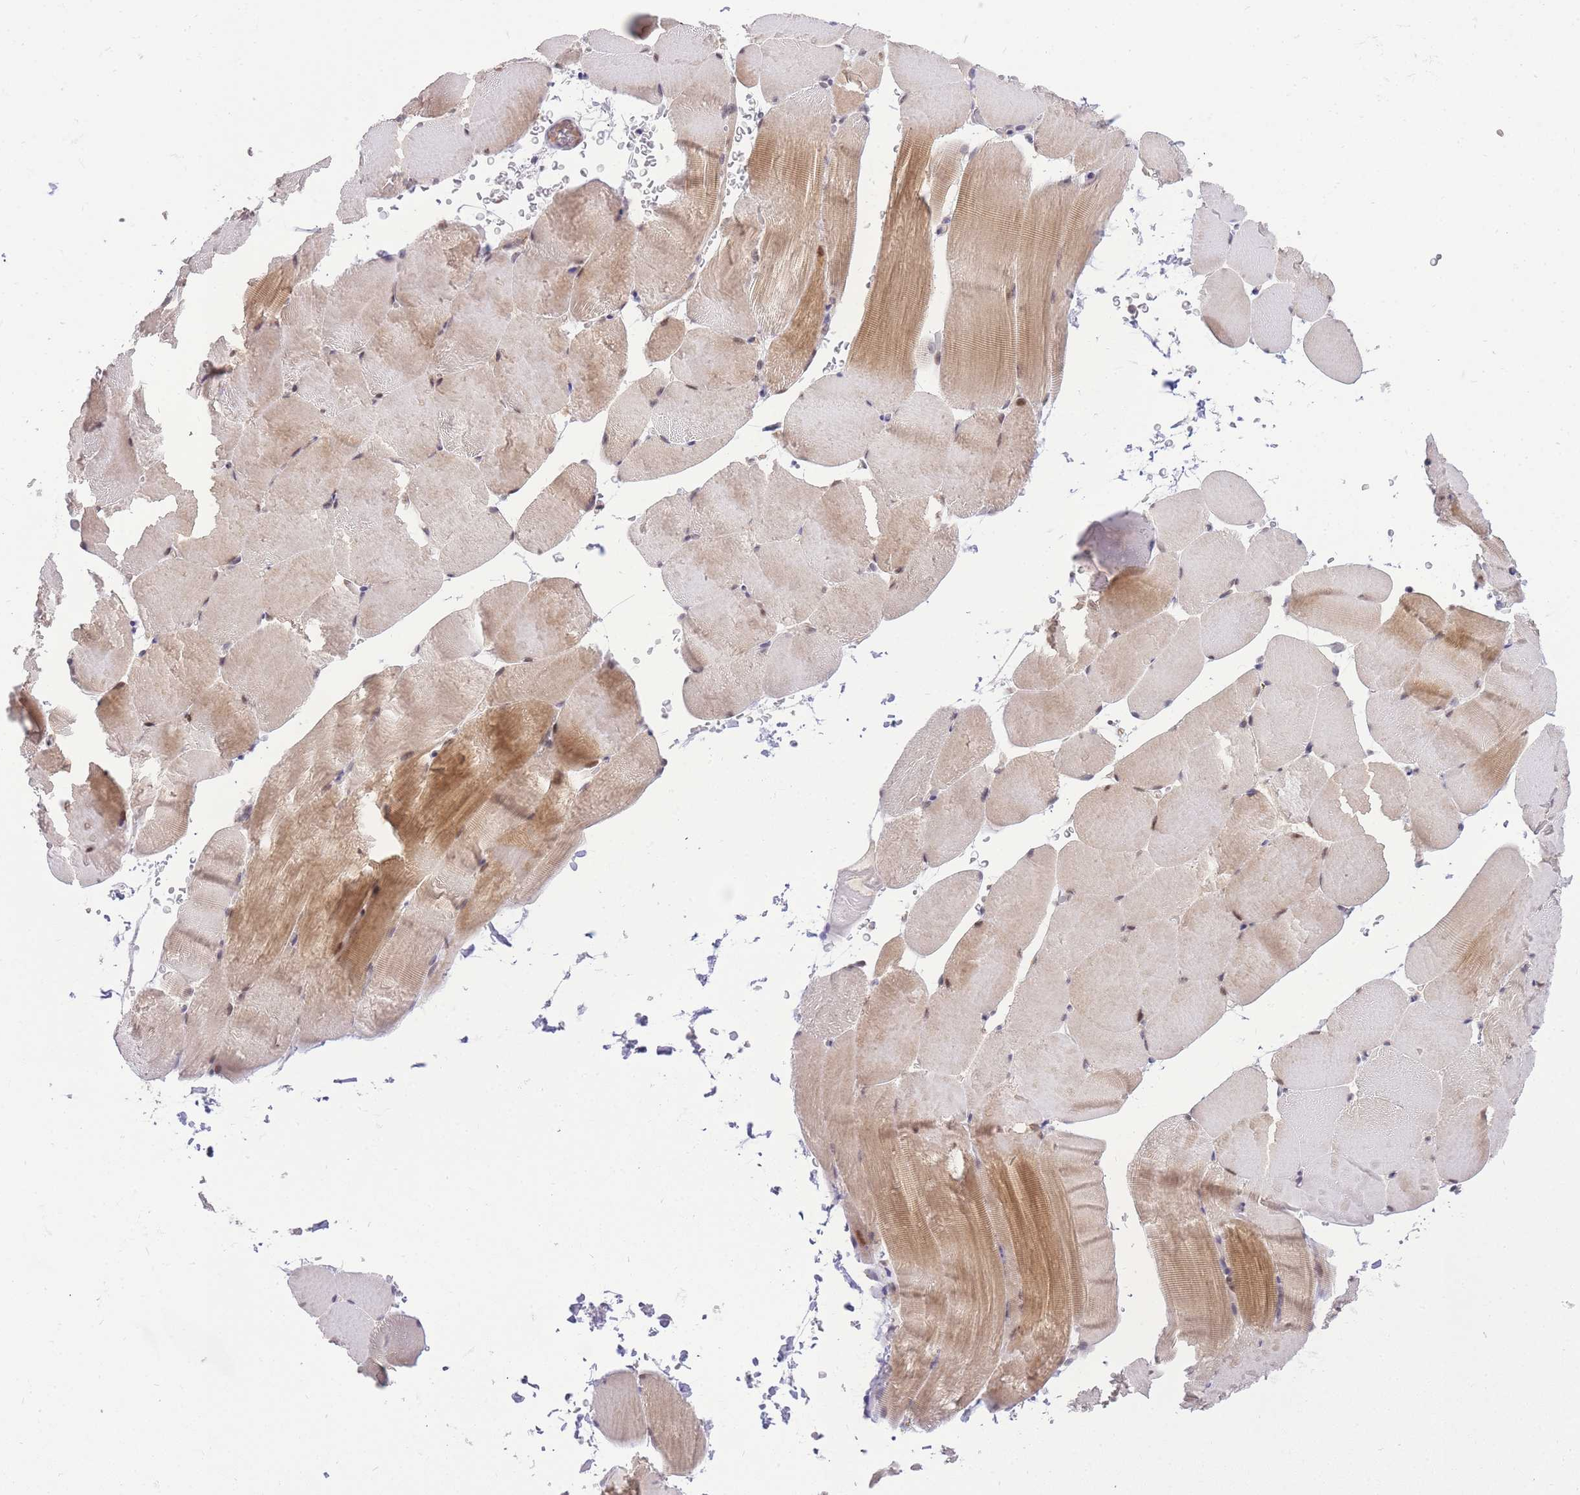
{"staining": {"intensity": "moderate", "quantity": "25%-75%", "location": "cytoplasmic/membranous"}, "tissue": "skeletal muscle", "cell_type": "Myocytes", "image_type": "normal", "snomed": [{"axis": "morphology", "description": "Normal tissue, NOS"}, {"axis": "topography", "description": "Skeletal muscle"}, {"axis": "topography", "description": "Parathyroid gland"}], "caption": "A histopathology image of human skeletal muscle stained for a protein exhibits moderate cytoplasmic/membranous brown staining in myocytes. The staining is performed using DAB (3,3'-diaminobenzidine) brown chromogen to label protein expression. The nuclei are counter-stained blue using hematoxylin.", "gene": "PUS10", "patient": {"sex": "female", "age": 37}}